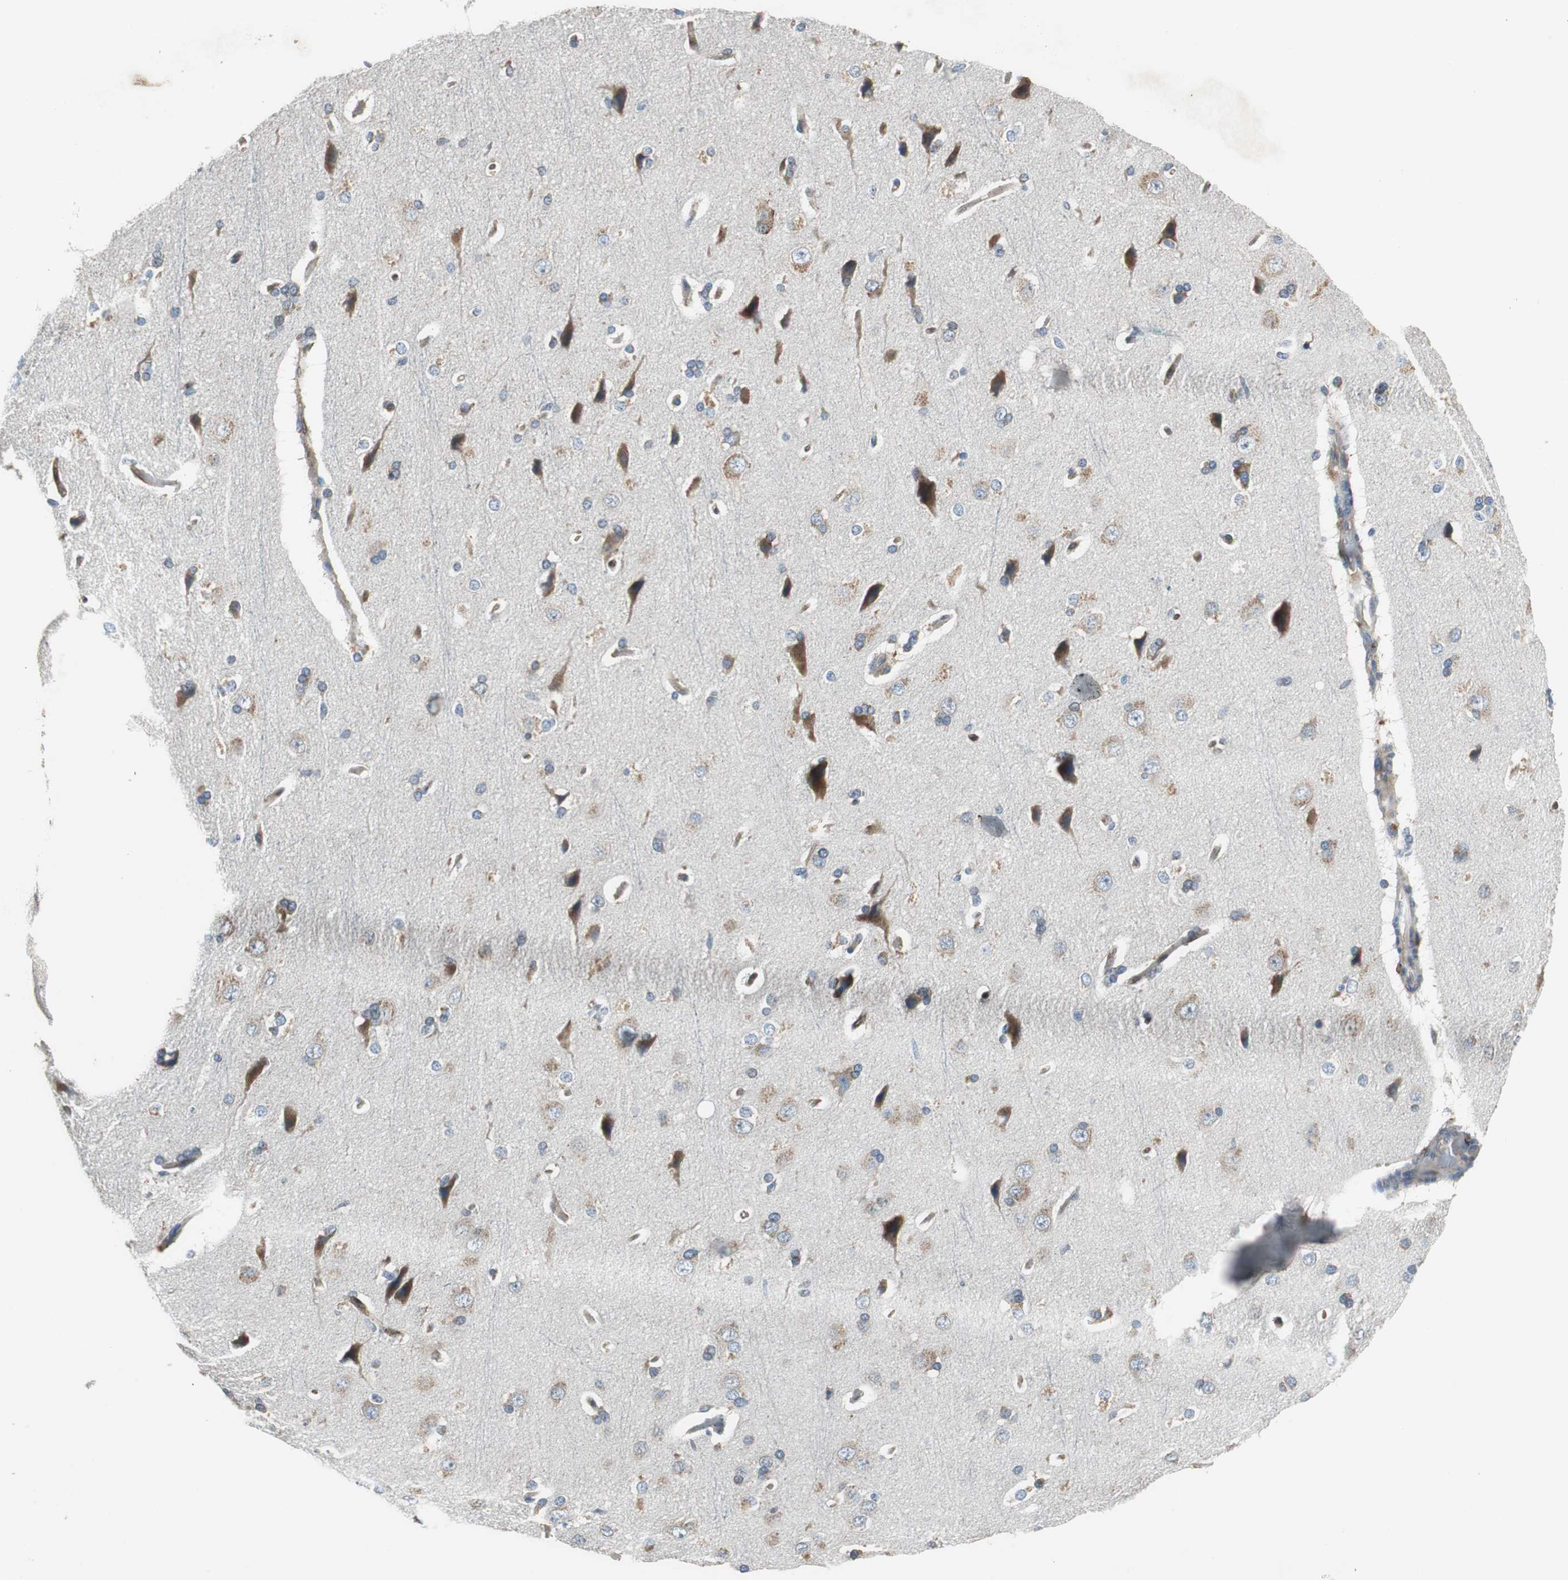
{"staining": {"intensity": "weak", "quantity": "25%-75%", "location": "cytoplasmic/membranous"}, "tissue": "cerebral cortex", "cell_type": "Endothelial cells", "image_type": "normal", "snomed": [{"axis": "morphology", "description": "Normal tissue, NOS"}, {"axis": "topography", "description": "Cerebral cortex"}], "caption": "Immunohistochemical staining of benign cerebral cortex reveals weak cytoplasmic/membranous protein positivity in approximately 25%-75% of endothelial cells.", "gene": "PI4KB", "patient": {"sex": "male", "age": 62}}